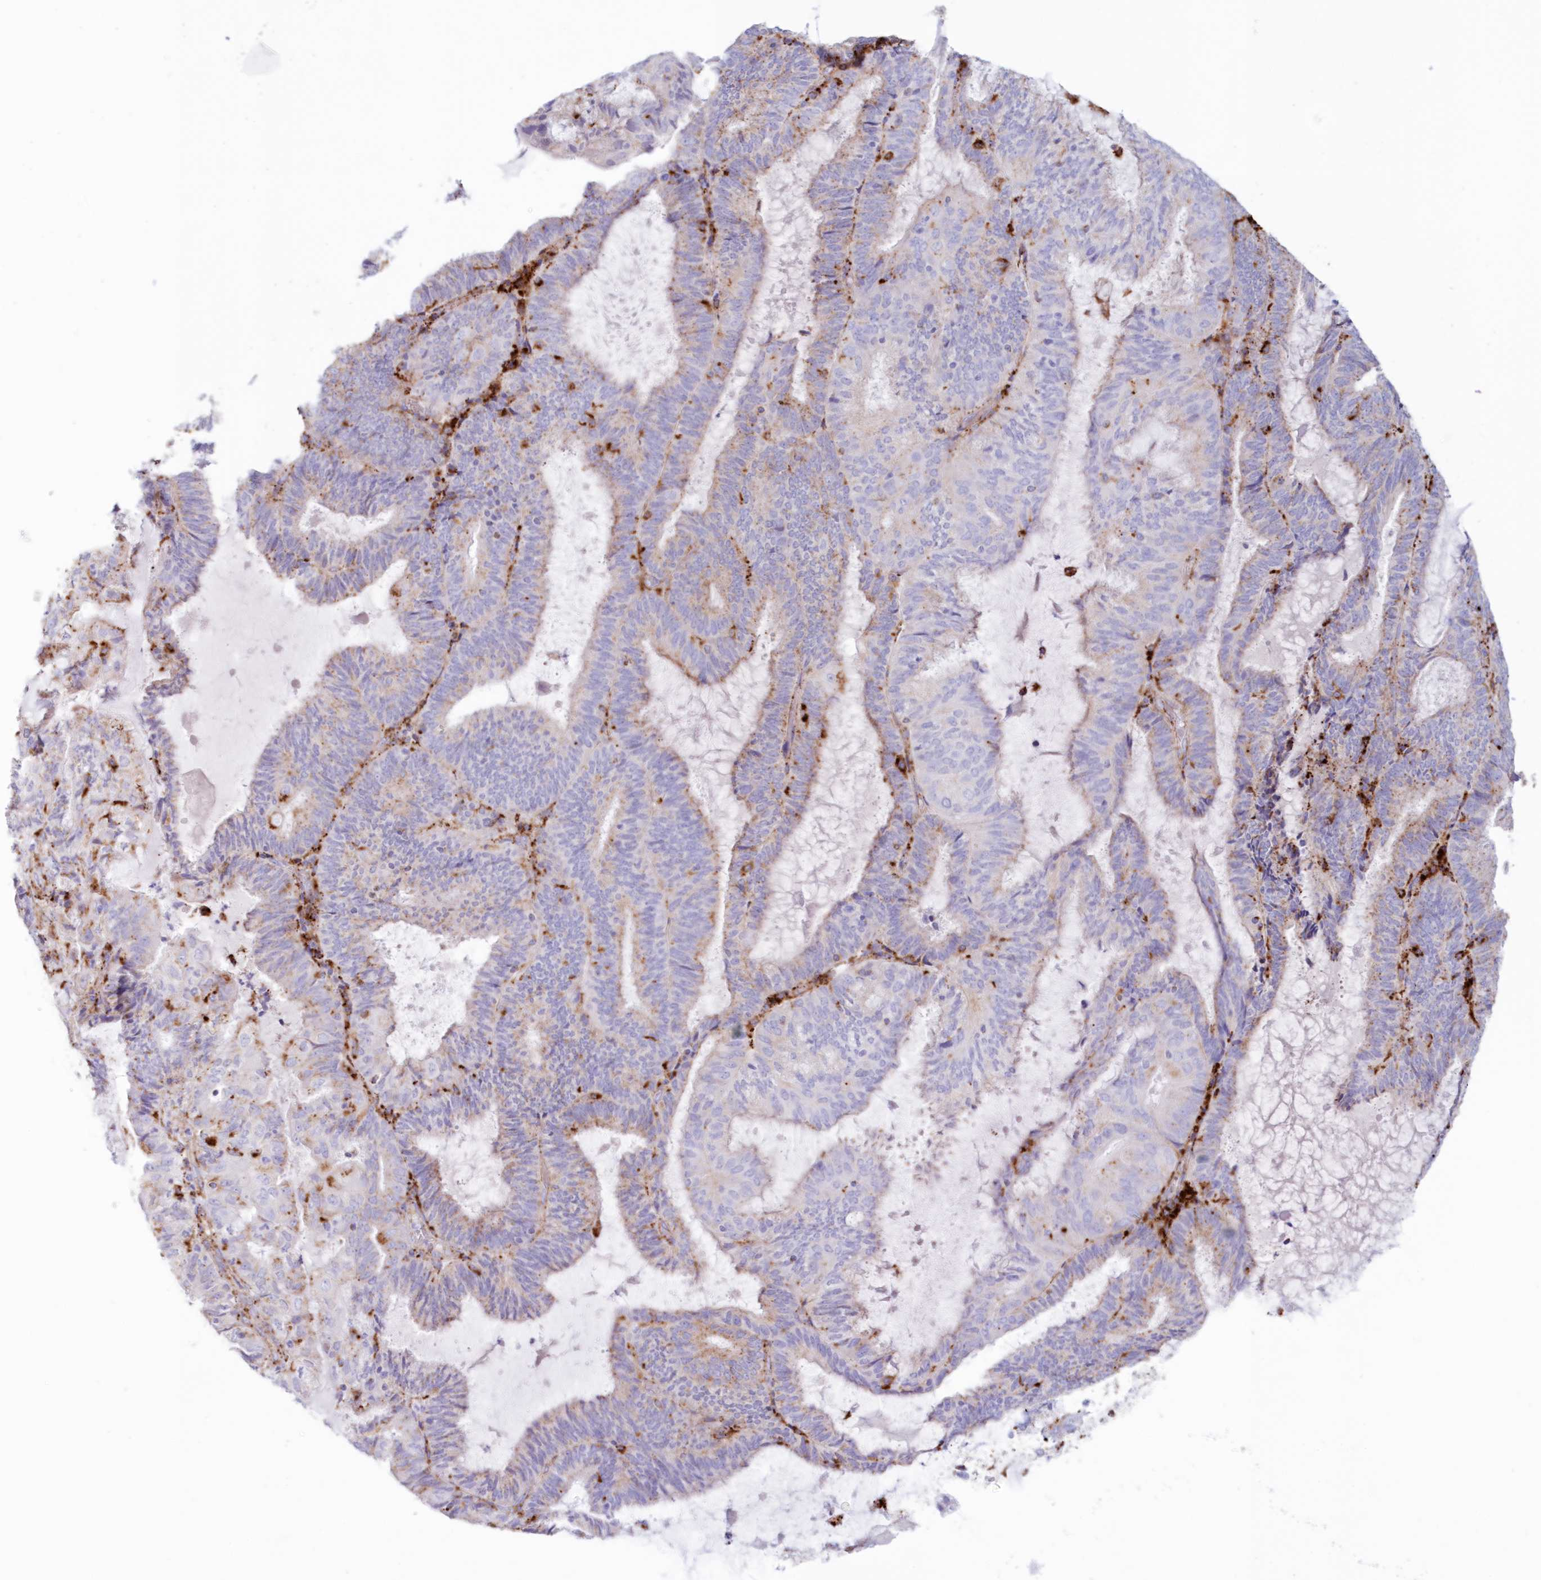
{"staining": {"intensity": "moderate", "quantity": "<25%", "location": "cytoplasmic/membranous"}, "tissue": "endometrial cancer", "cell_type": "Tumor cells", "image_type": "cancer", "snomed": [{"axis": "morphology", "description": "Adenocarcinoma, NOS"}, {"axis": "topography", "description": "Endometrium"}], "caption": "Tumor cells display low levels of moderate cytoplasmic/membranous positivity in approximately <25% of cells in human adenocarcinoma (endometrial).", "gene": "TPP1", "patient": {"sex": "female", "age": 81}}